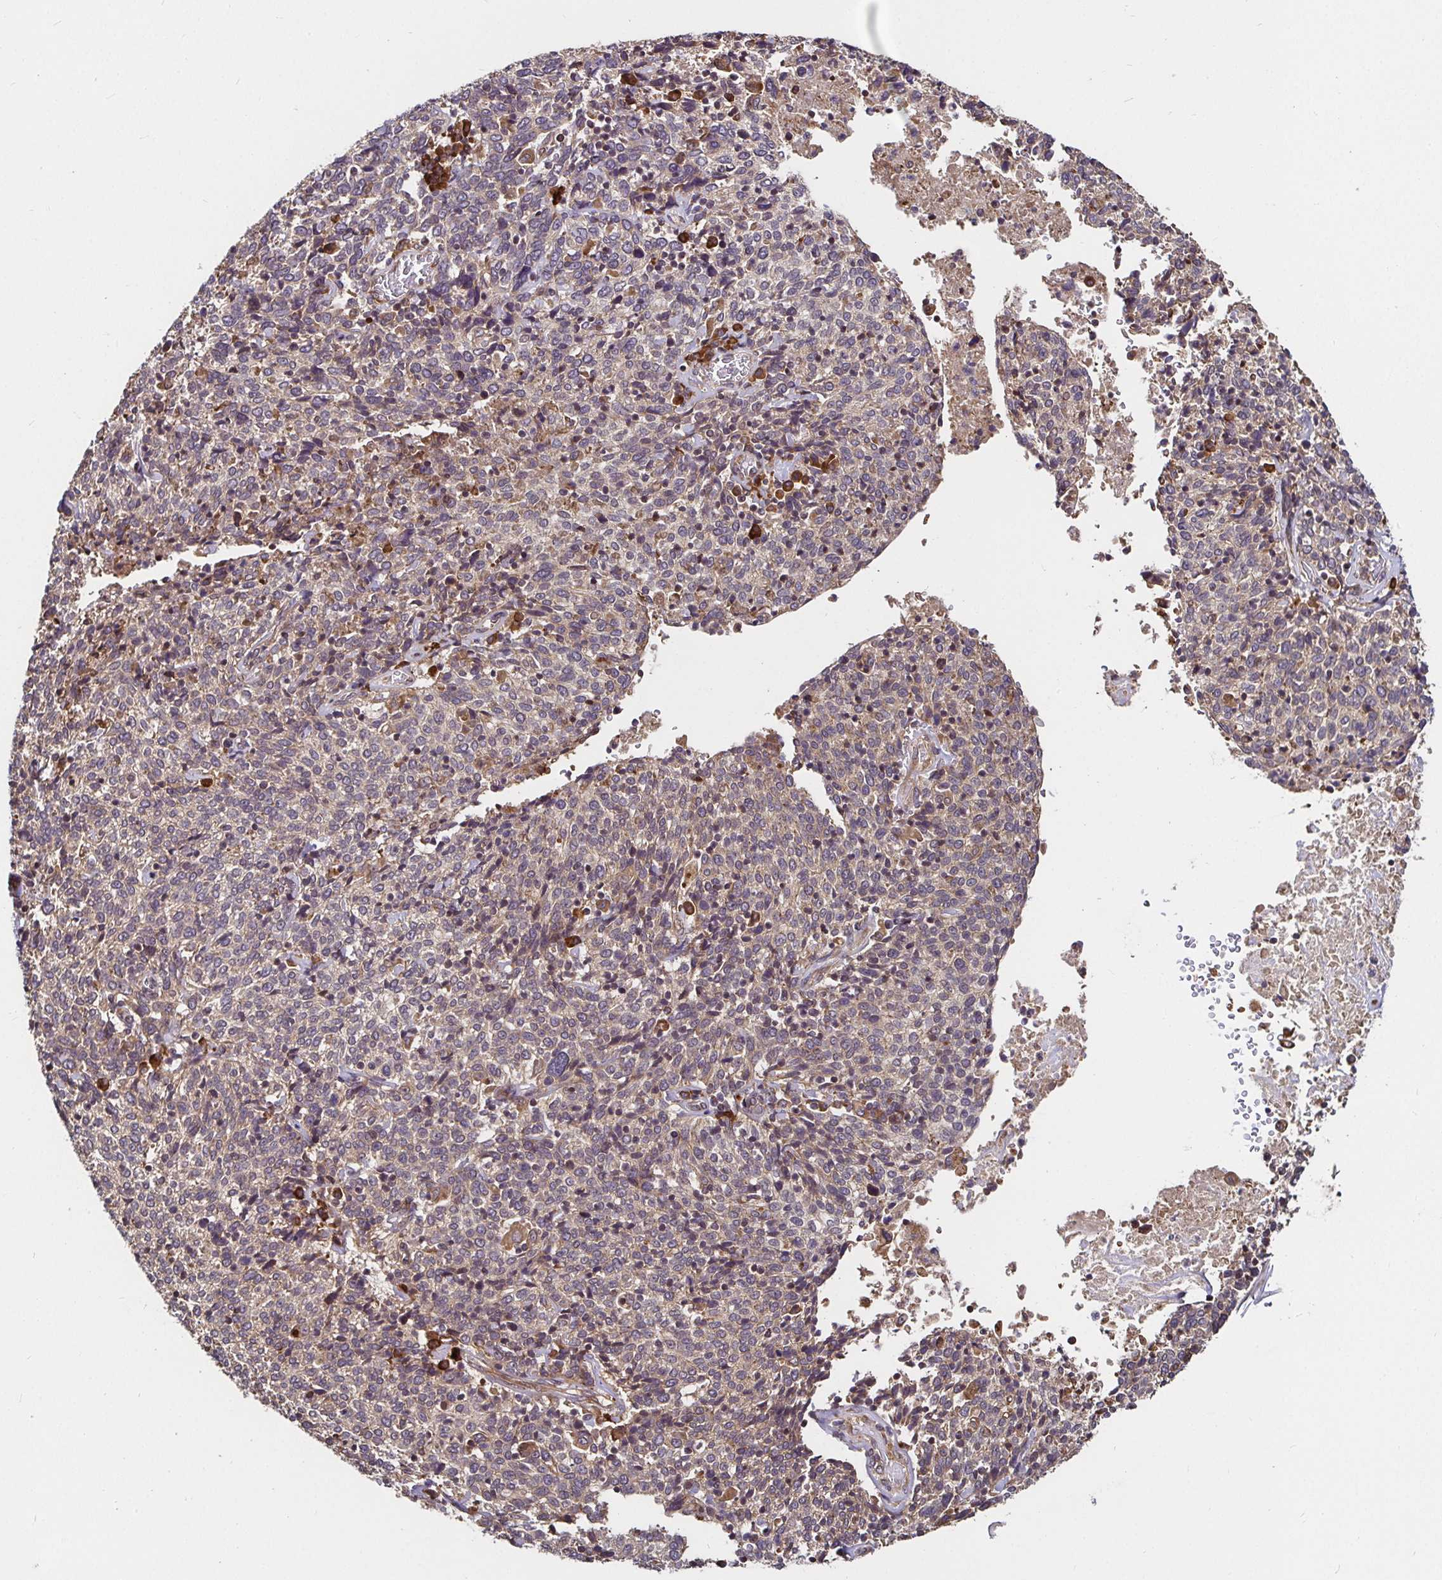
{"staining": {"intensity": "weak", "quantity": ">75%", "location": "cytoplasmic/membranous"}, "tissue": "cervical cancer", "cell_type": "Tumor cells", "image_type": "cancer", "snomed": [{"axis": "morphology", "description": "Squamous cell carcinoma, NOS"}, {"axis": "topography", "description": "Cervix"}], "caption": "Immunohistochemical staining of cervical squamous cell carcinoma displays low levels of weak cytoplasmic/membranous protein staining in about >75% of tumor cells. The staining is performed using DAB brown chromogen to label protein expression. The nuclei are counter-stained blue using hematoxylin.", "gene": "MLST8", "patient": {"sex": "female", "age": 46}}